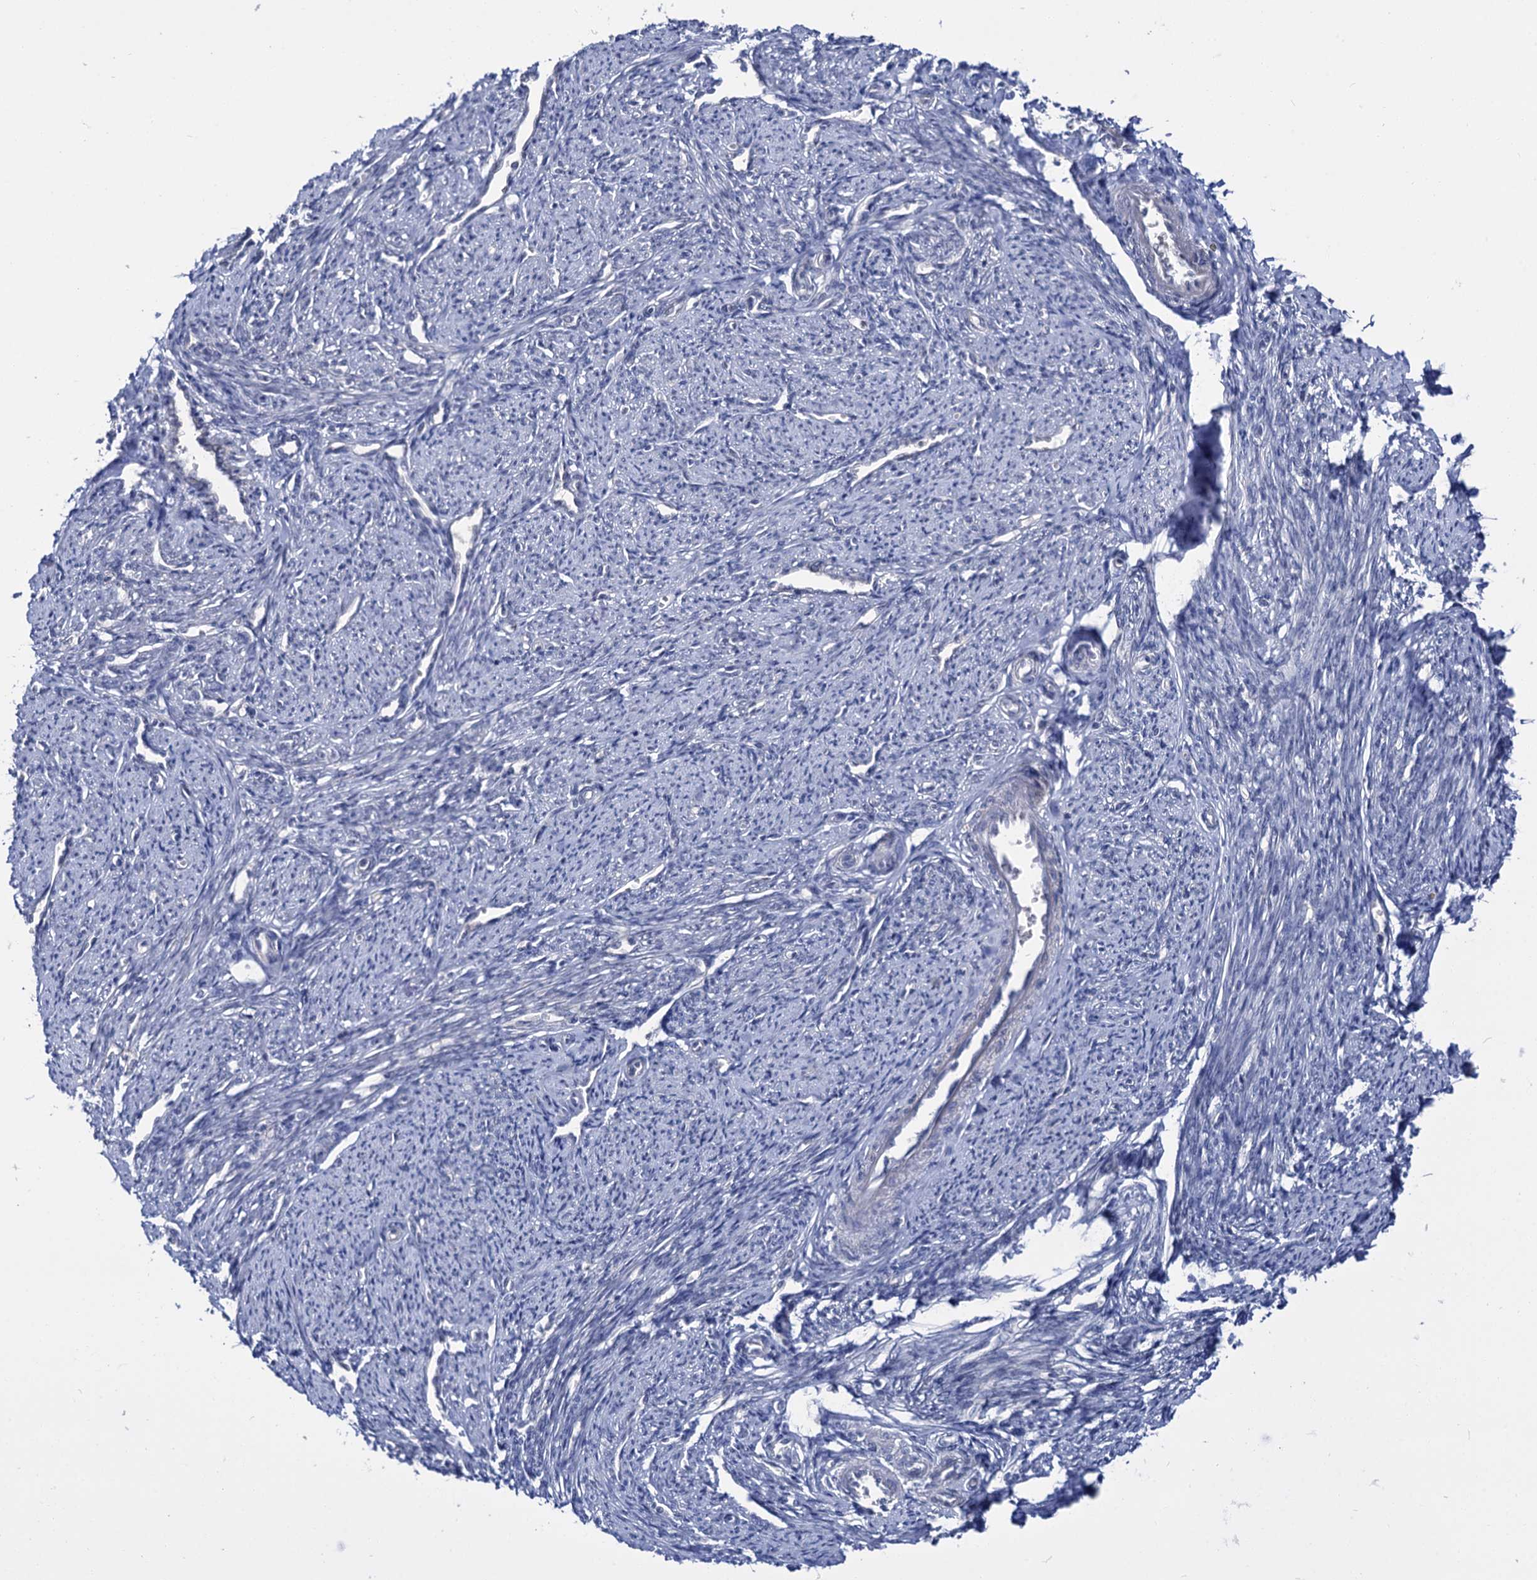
{"staining": {"intensity": "weak", "quantity": "<25%", "location": "cytoplasmic/membranous"}, "tissue": "smooth muscle", "cell_type": "Smooth muscle cells", "image_type": "normal", "snomed": [{"axis": "morphology", "description": "Normal tissue, NOS"}, {"axis": "topography", "description": "Smooth muscle"}, {"axis": "topography", "description": "Uterus"}], "caption": "Immunohistochemical staining of benign smooth muscle demonstrates no significant expression in smooth muscle cells. (DAB (3,3'-diaminobenzidine) immunohistochemistry (IHC), high magnification).", "gene": "NEK10", "patient": {"sex": "female", "age": 59}}